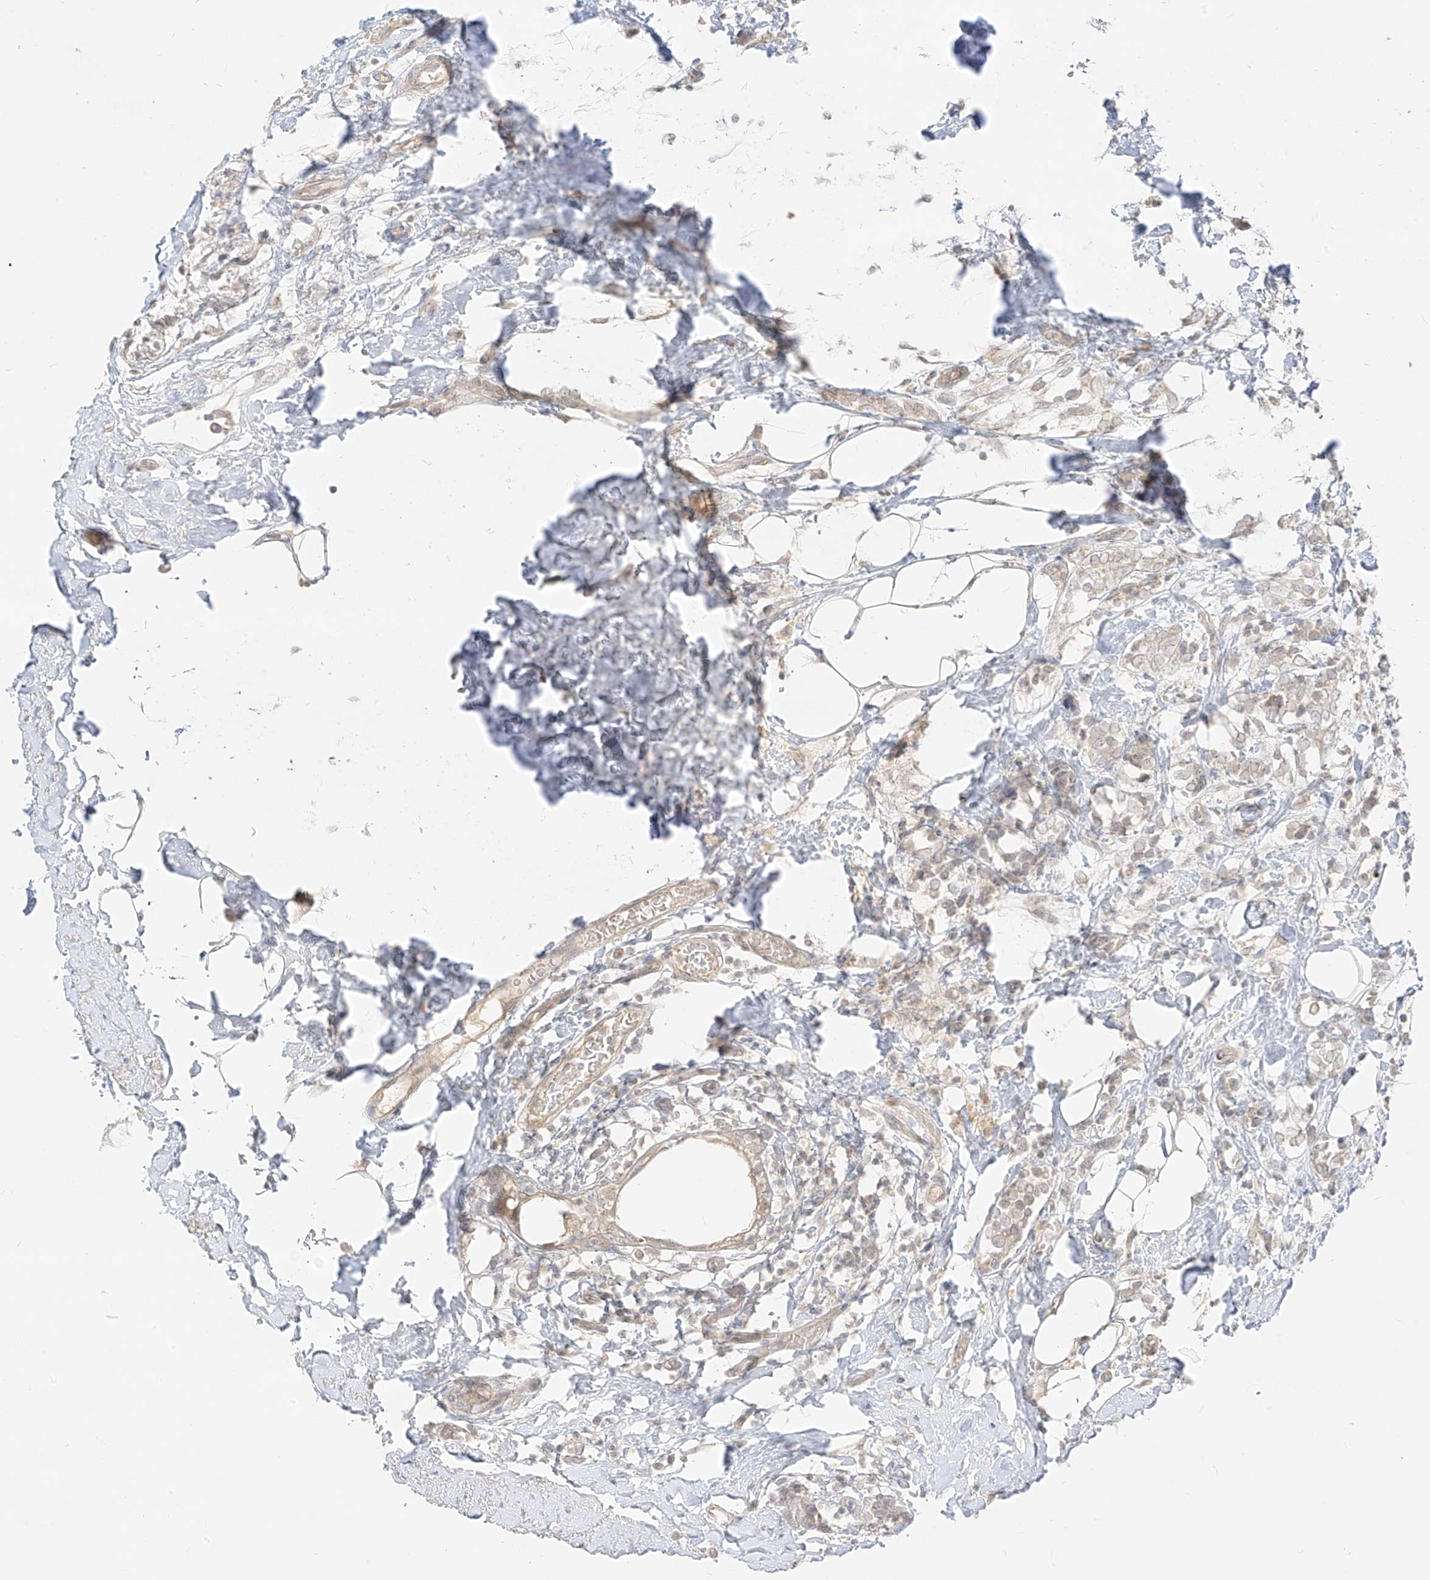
{"staining": {"intensity": "weak", "quantity": "<25%", "location": "cytoplasmic/membranous"}, "tissue": "breast cancer", "cell_type": "Tumor cells", "image_type": "cancer", "snomed": [{"axis": "morphology", "description": "Normal tissue, NOS"}, {"axis": "morphology", "description": "Lobular carcinoma"}, {"axis": "topography", "description": "Breast"}], "caption": "Breast cancer (lobular carcinoma) was stained to show a protein in brown. There is no significant positivity in tumor cells.", "gene": "LIPT1", "patient": {"sex": "female", "age": 47}}